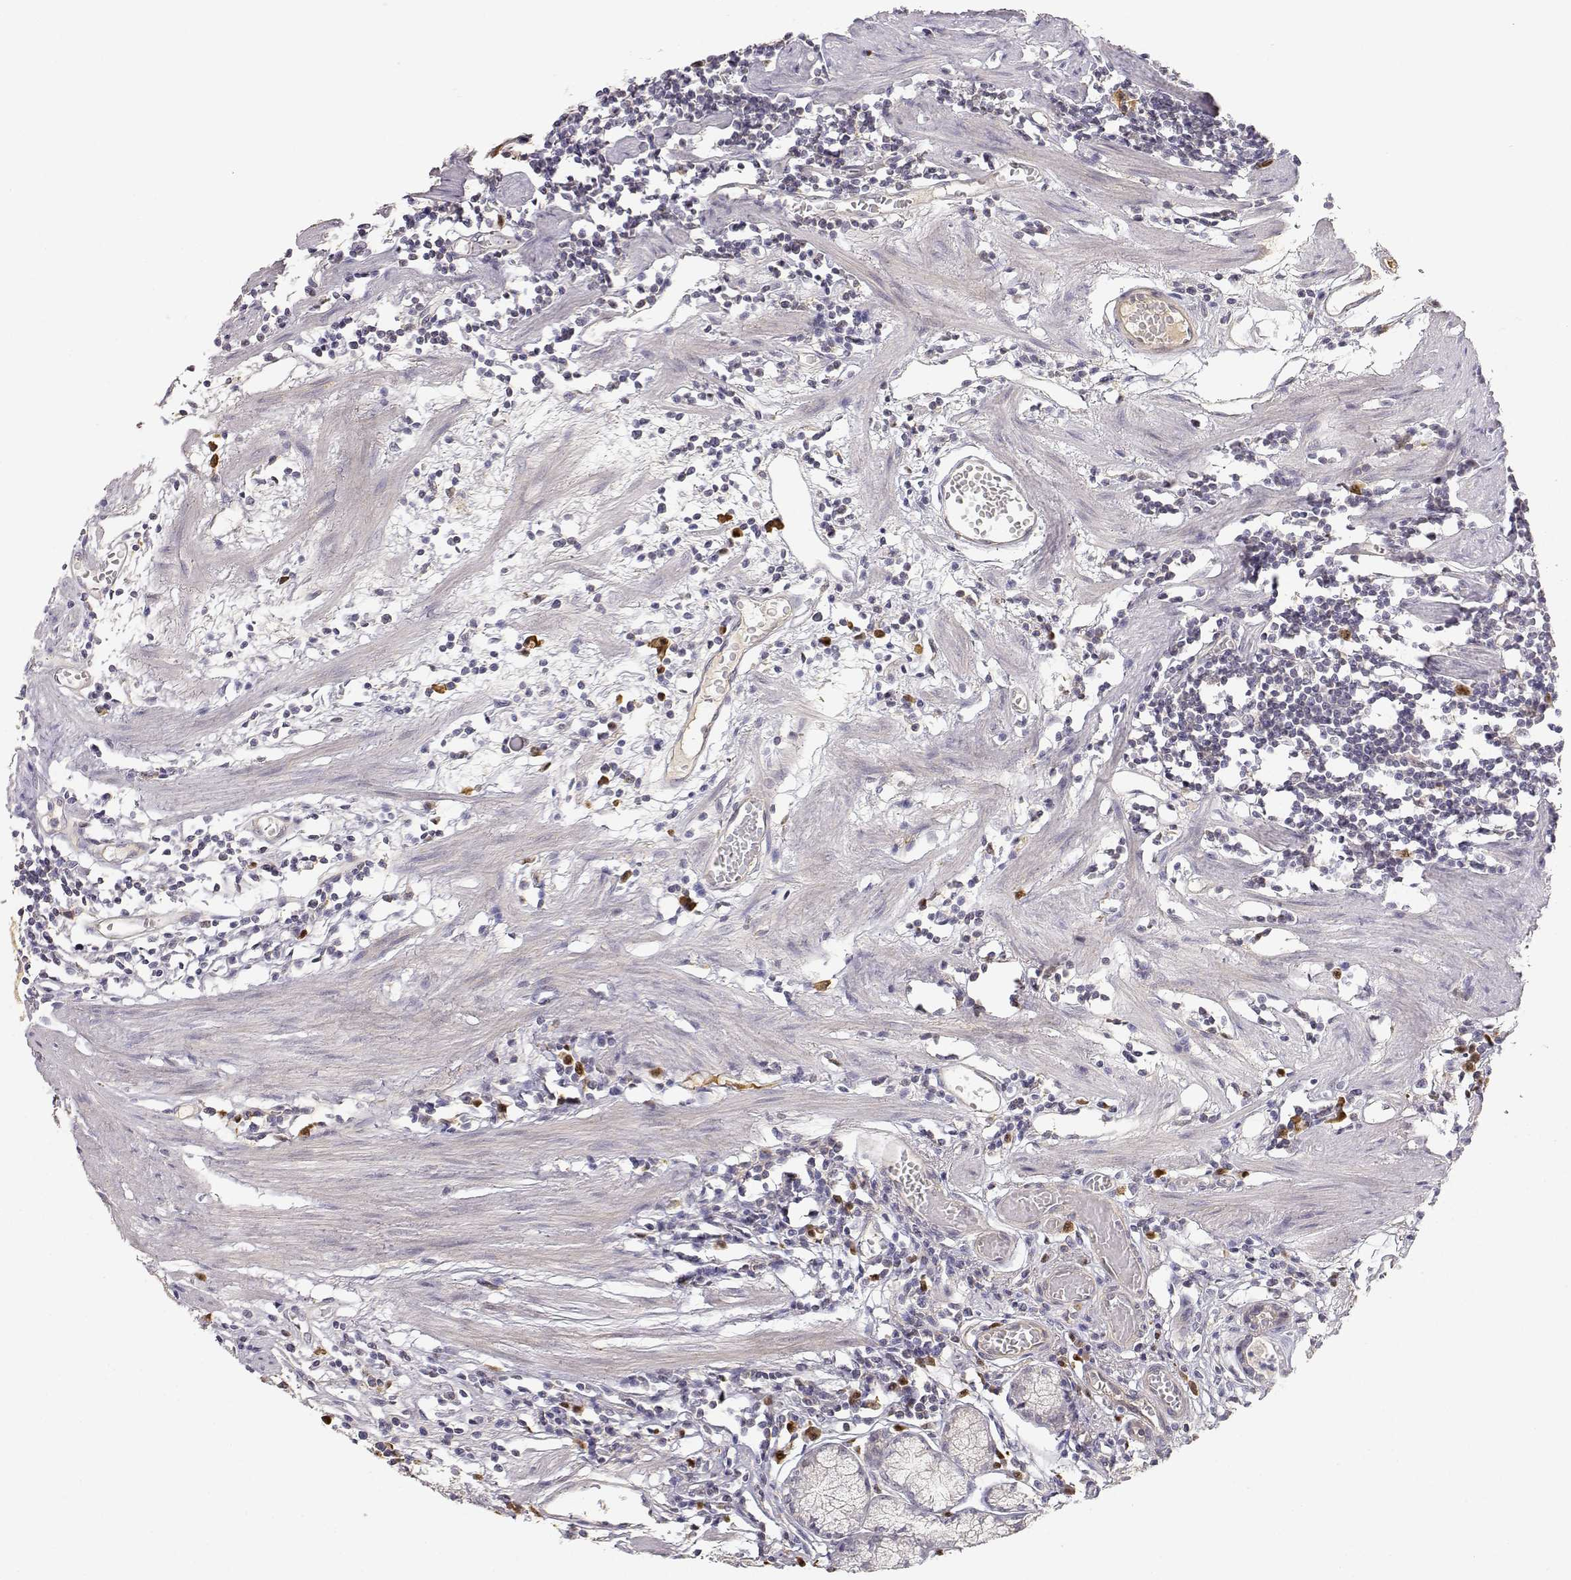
{"staining": {"intensity": "weak", "quantity": "<25%", "location": "cytoplasmic/membranous"}, "tissue": "stomach", "cell_type": "Glandular cells", "image_type": "normal", "snomed": [{"axis": "morphology", "description": "Normal tissue, NOS"}, {"axis": "topography", "description": "Stomach"}], "caption": "Photomicrograph shows no protein positivity in glandular cells of benign stomach.", "gene": "EAF2", "patient": {"sex": "male", "age": 55}}